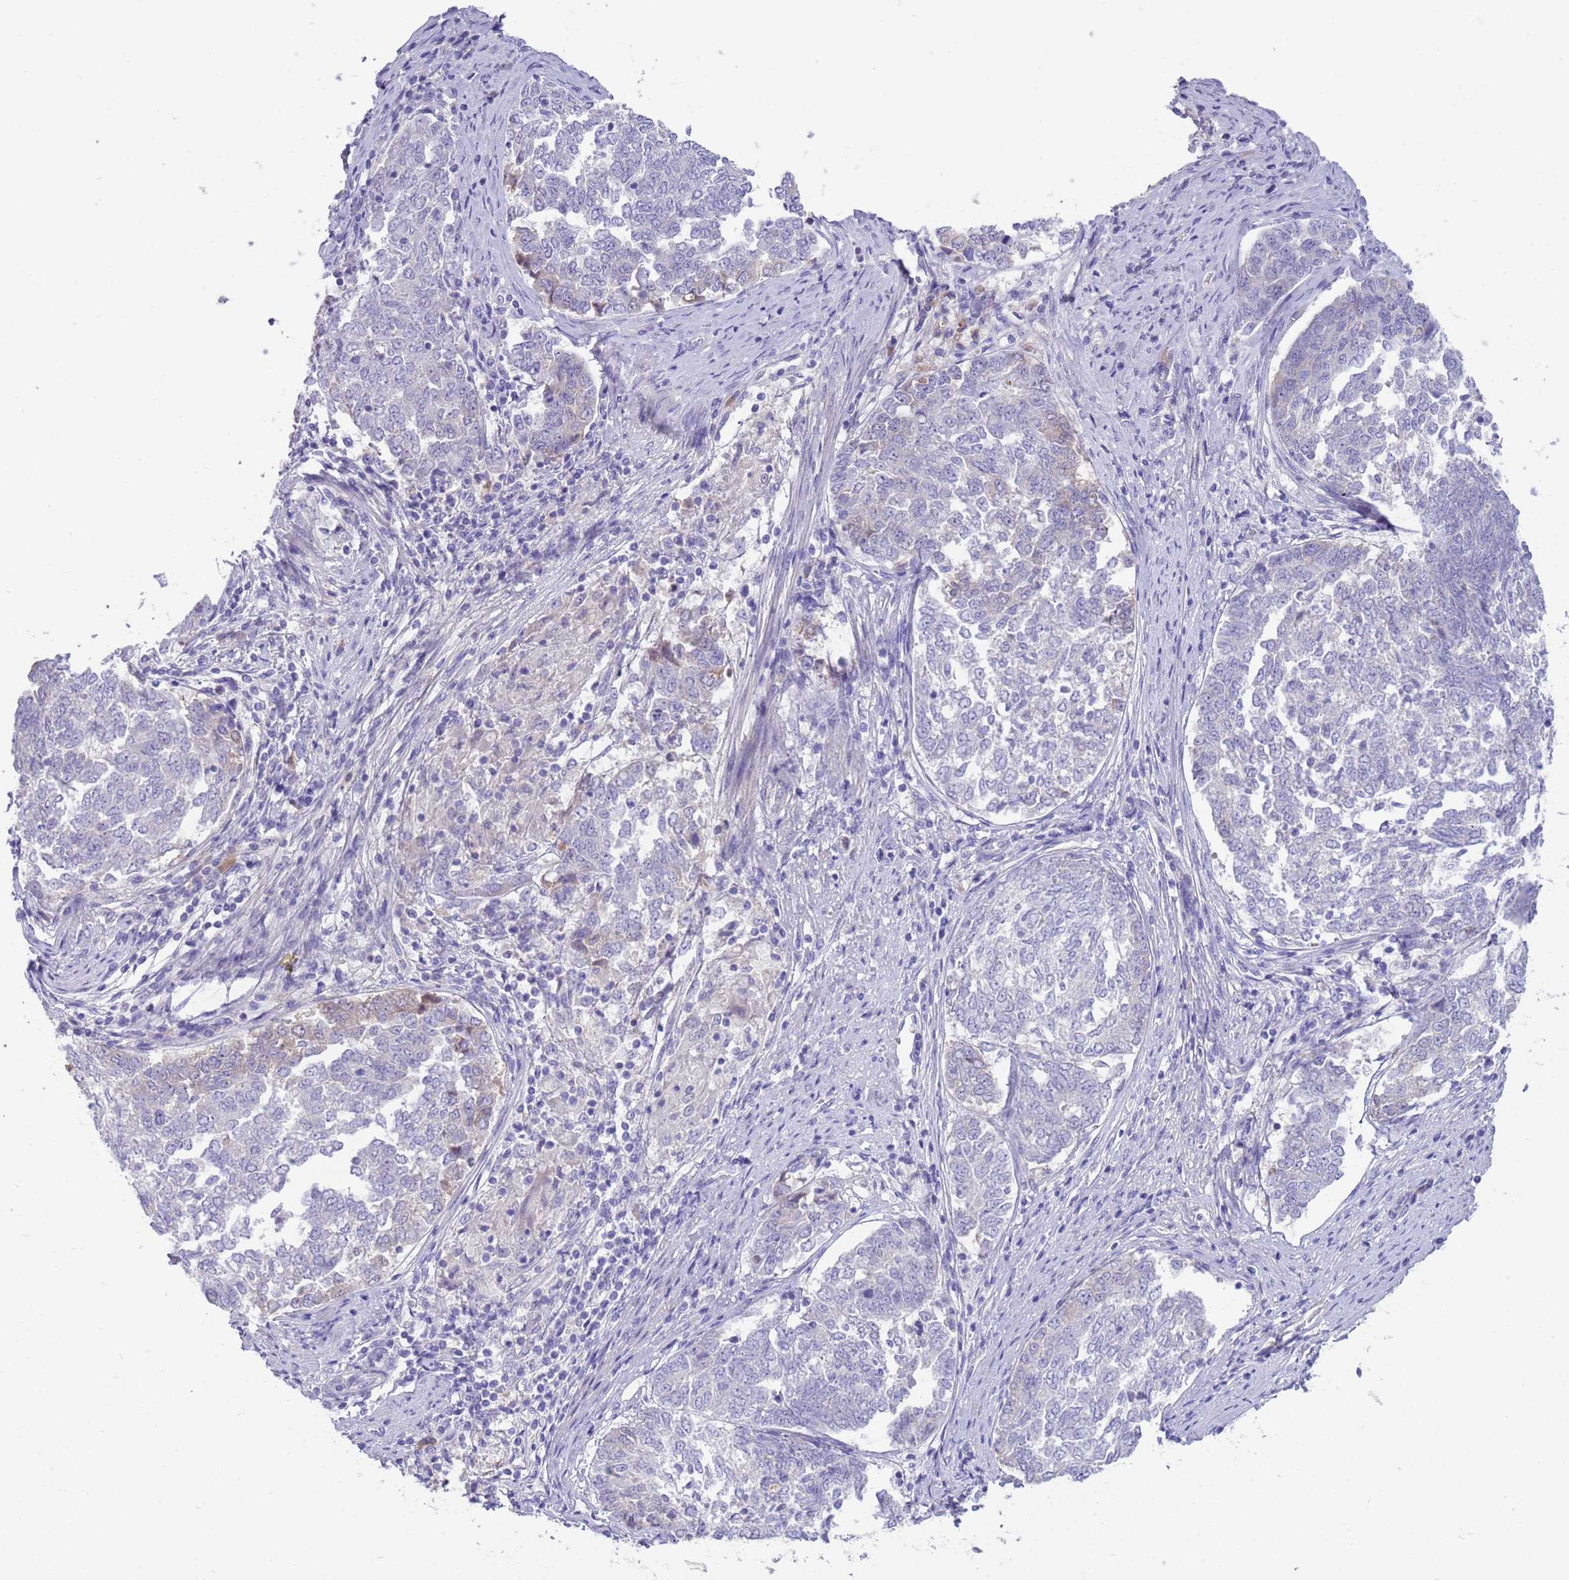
{"staining": {"intensity": "negative", "quantity": "none", "location": "none"}, "tissue": "endometrial cancer", "cell_type": "Tumor cells", "image_type": "cancer", "snomed": [{"axis": "morphology", "description": "Adenocarcinoma, NOS"}, {"axis": "topography", "description": "Endometrium"}], "caption": "There is no significant expression in tumor cells of endometrial cancer.", "gene": "IGFL4", "patient": {"sex": "female", "age": 80}}